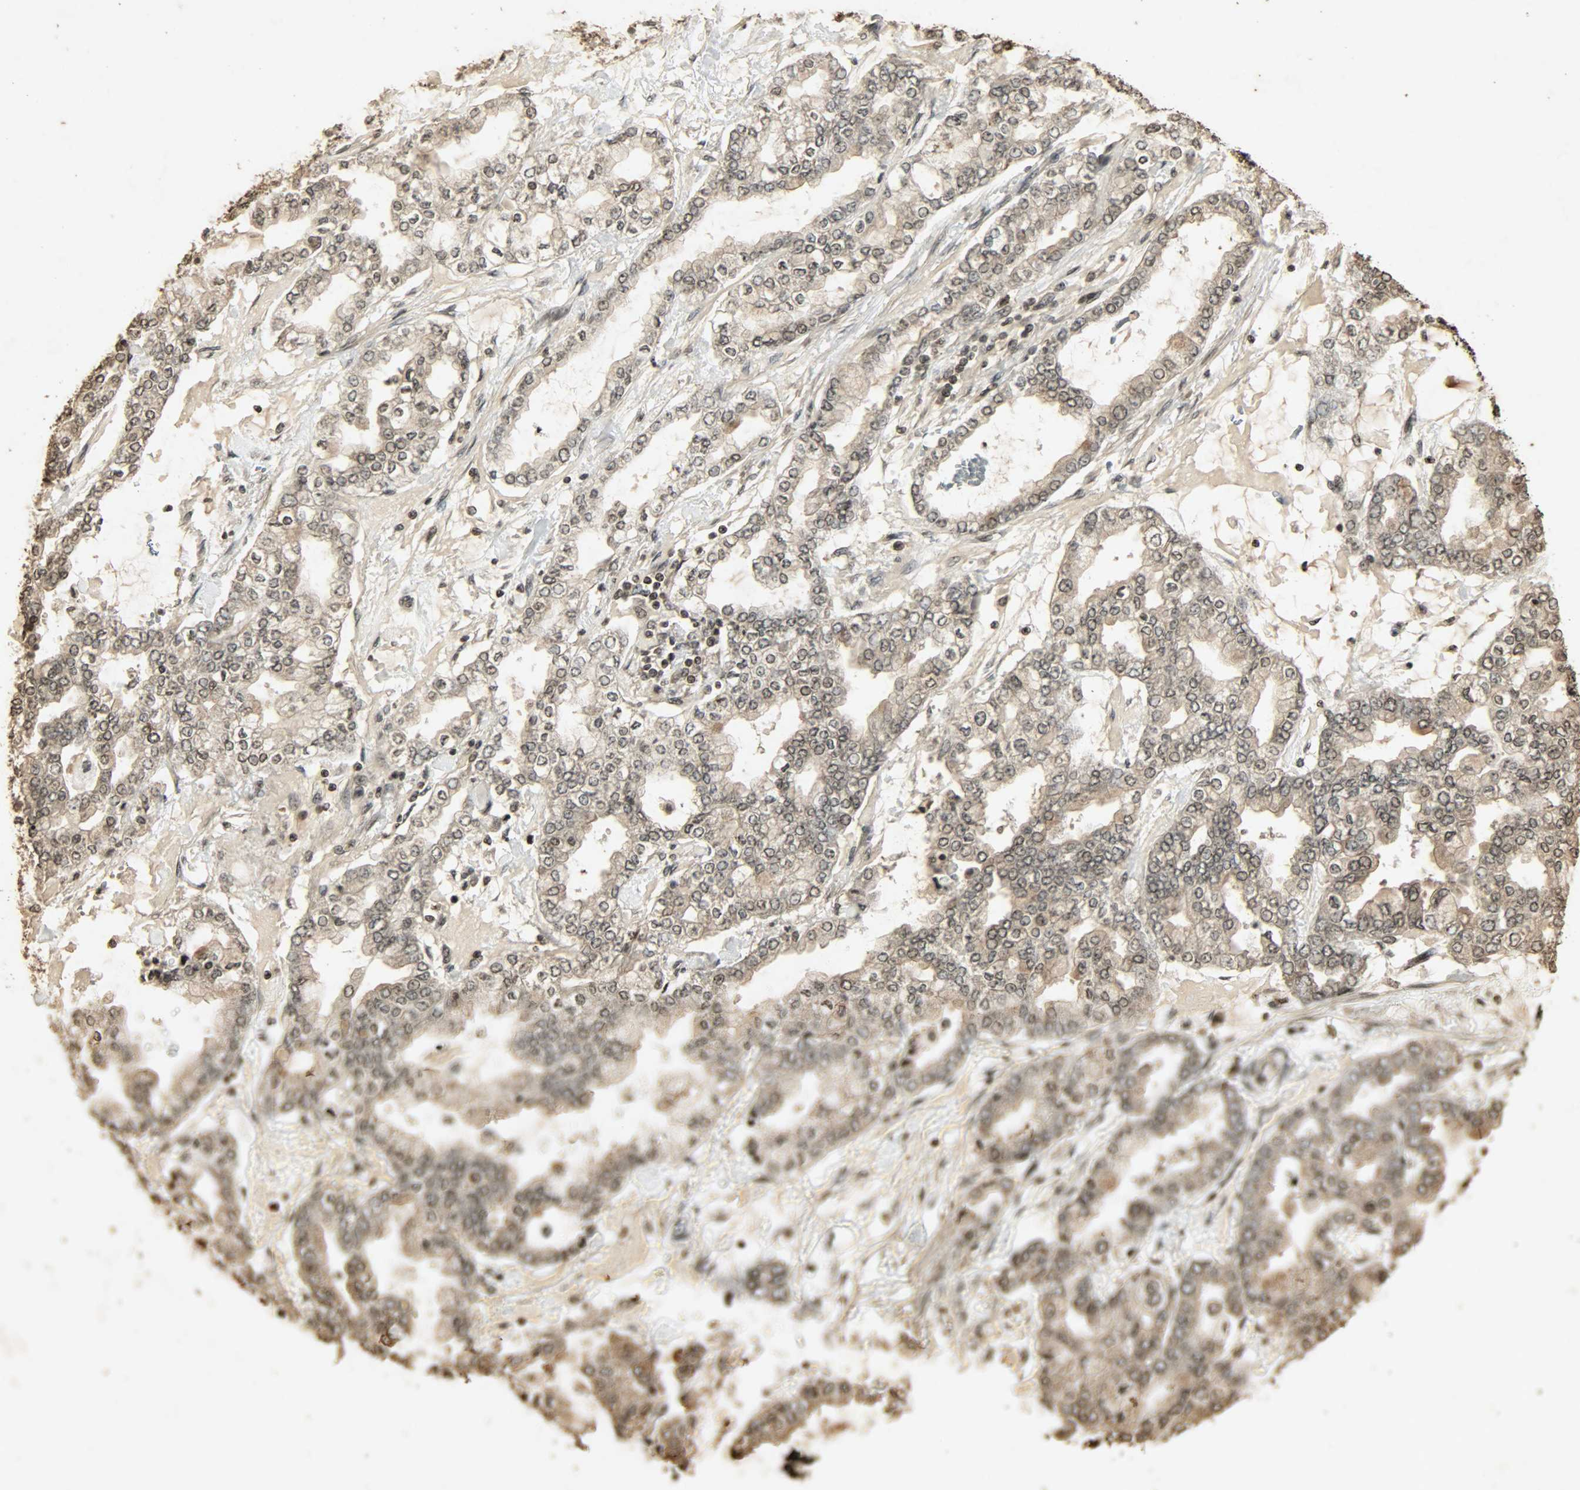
{"staining": {"intensity": "weak", "quantity": ">75%", "location": "cytoplasmic/membranous,nuclear"}, "tissue": "stomach cancer", "cell_type": "Tumor cells", "image_type": "cancer", "snomed": [{"axis": "morphology", "description": "Normal tissue, NOS"}, {"axis": "morphology", "description": "Adenocarcinoma, NOS"}, {"axis": "topography", "description": "Stomach, upper"}, {"axis": "topography", "description": "Stomach"}], "caption": "Human stomach cancer (adenocarcinoma) stained with a protein marker displays weak staining in tumor cells.", "gene": "PPP3R1", "patient": {"sex": "male", "age": 76}}